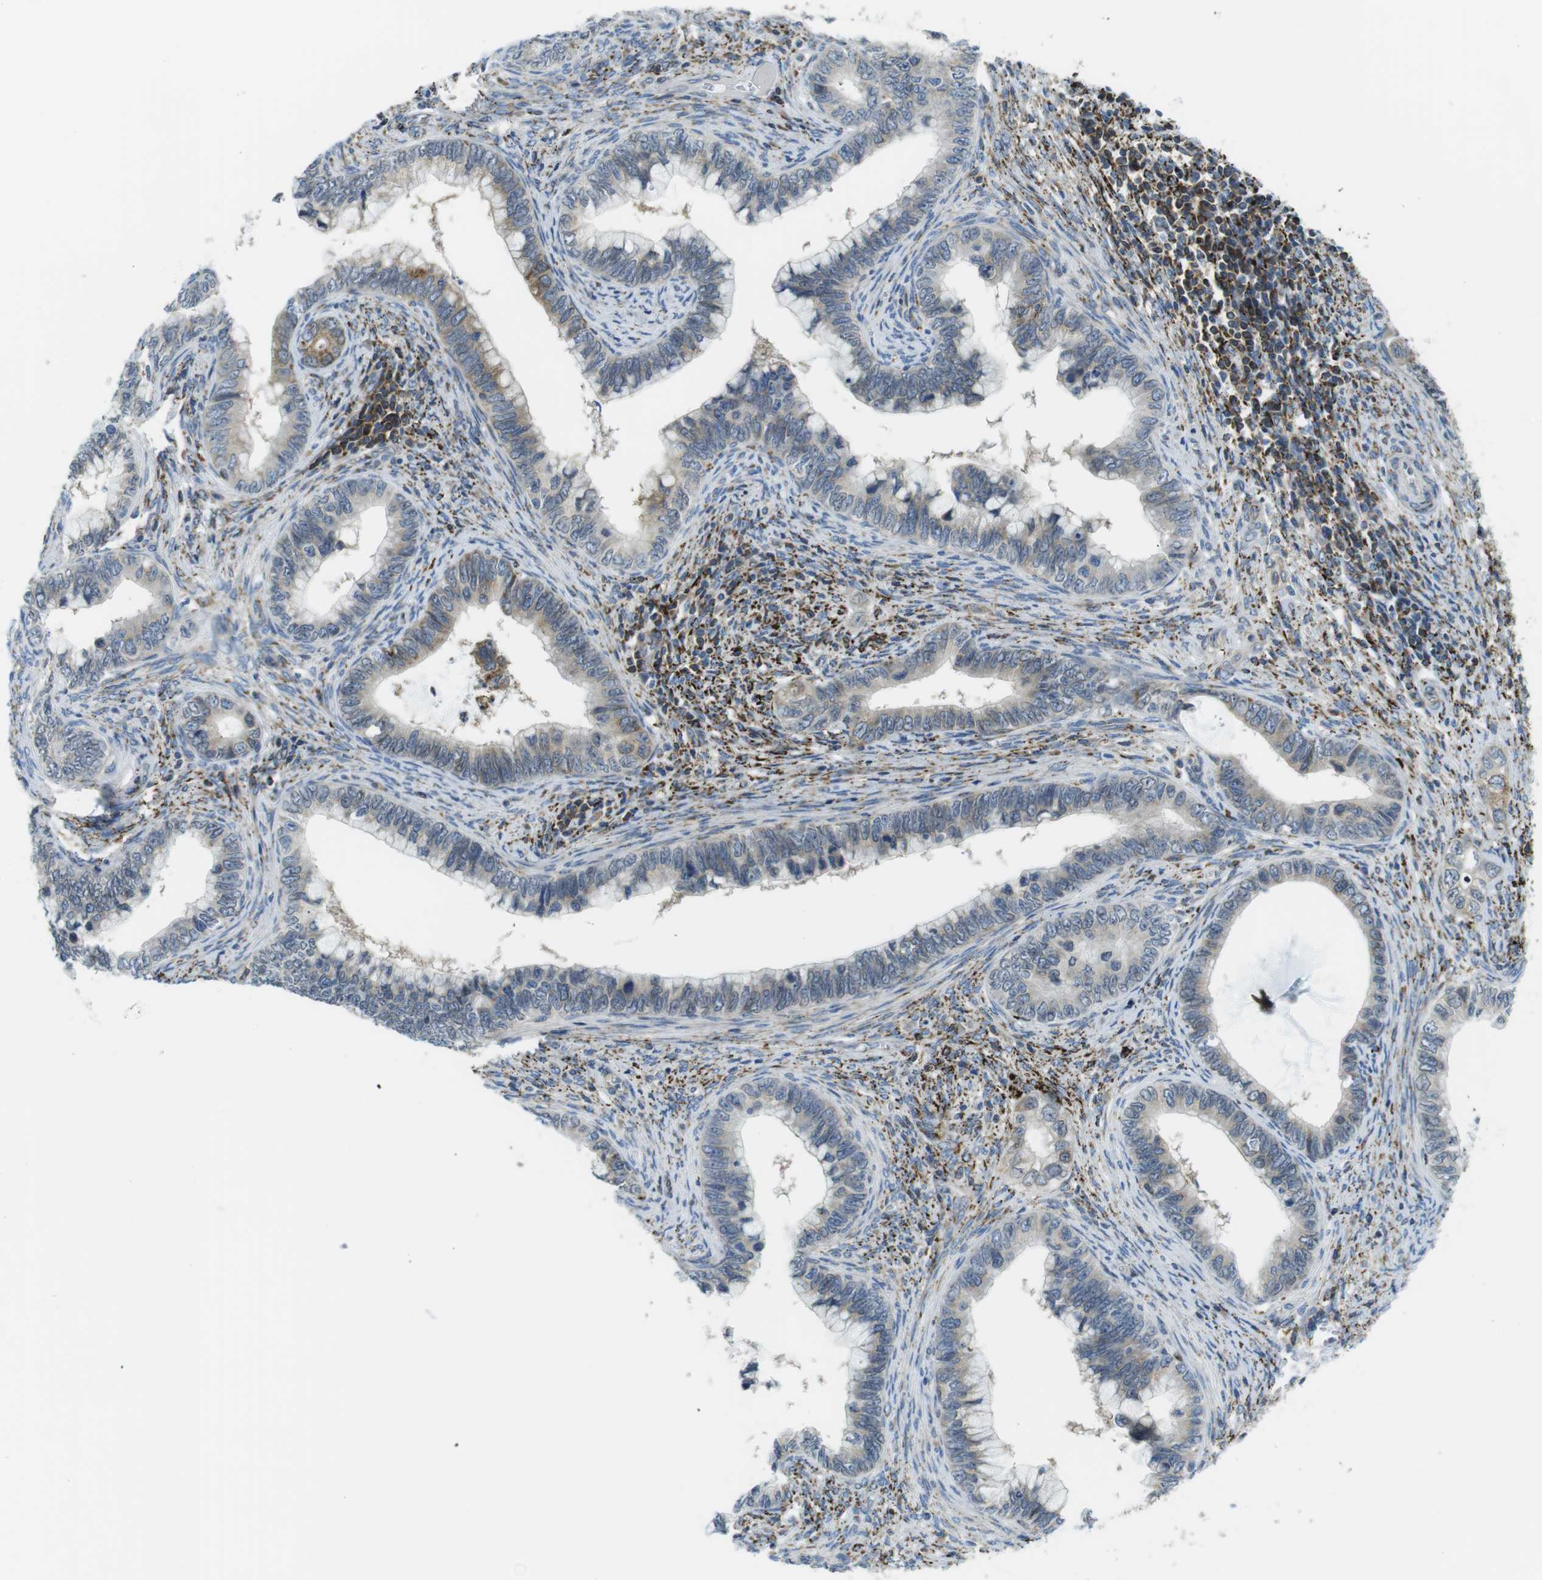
{"staining": {"intensity": "moderate", "quantity": "<25%", "location": "cytoplasmic/membranous"}, "tissue": "cervical cancer", "cell_type": "Tumor cells", "image_type": "cancer", "snomed": [{"axis": "morphology", "description": "Adenocarcinoma, NOS"}, {"axis": "topography", "description": "Cervix"}], "caption": "Immunohistochemistry photomicrograph of human cervical cancer stained for a protein (brown), which exhibits low levels of moderate cytoplasmic/membranous staining in approximately <25% of tumor cells.", "gene": "KCNE3", "patient": {"sex": "female", "age": 44}}